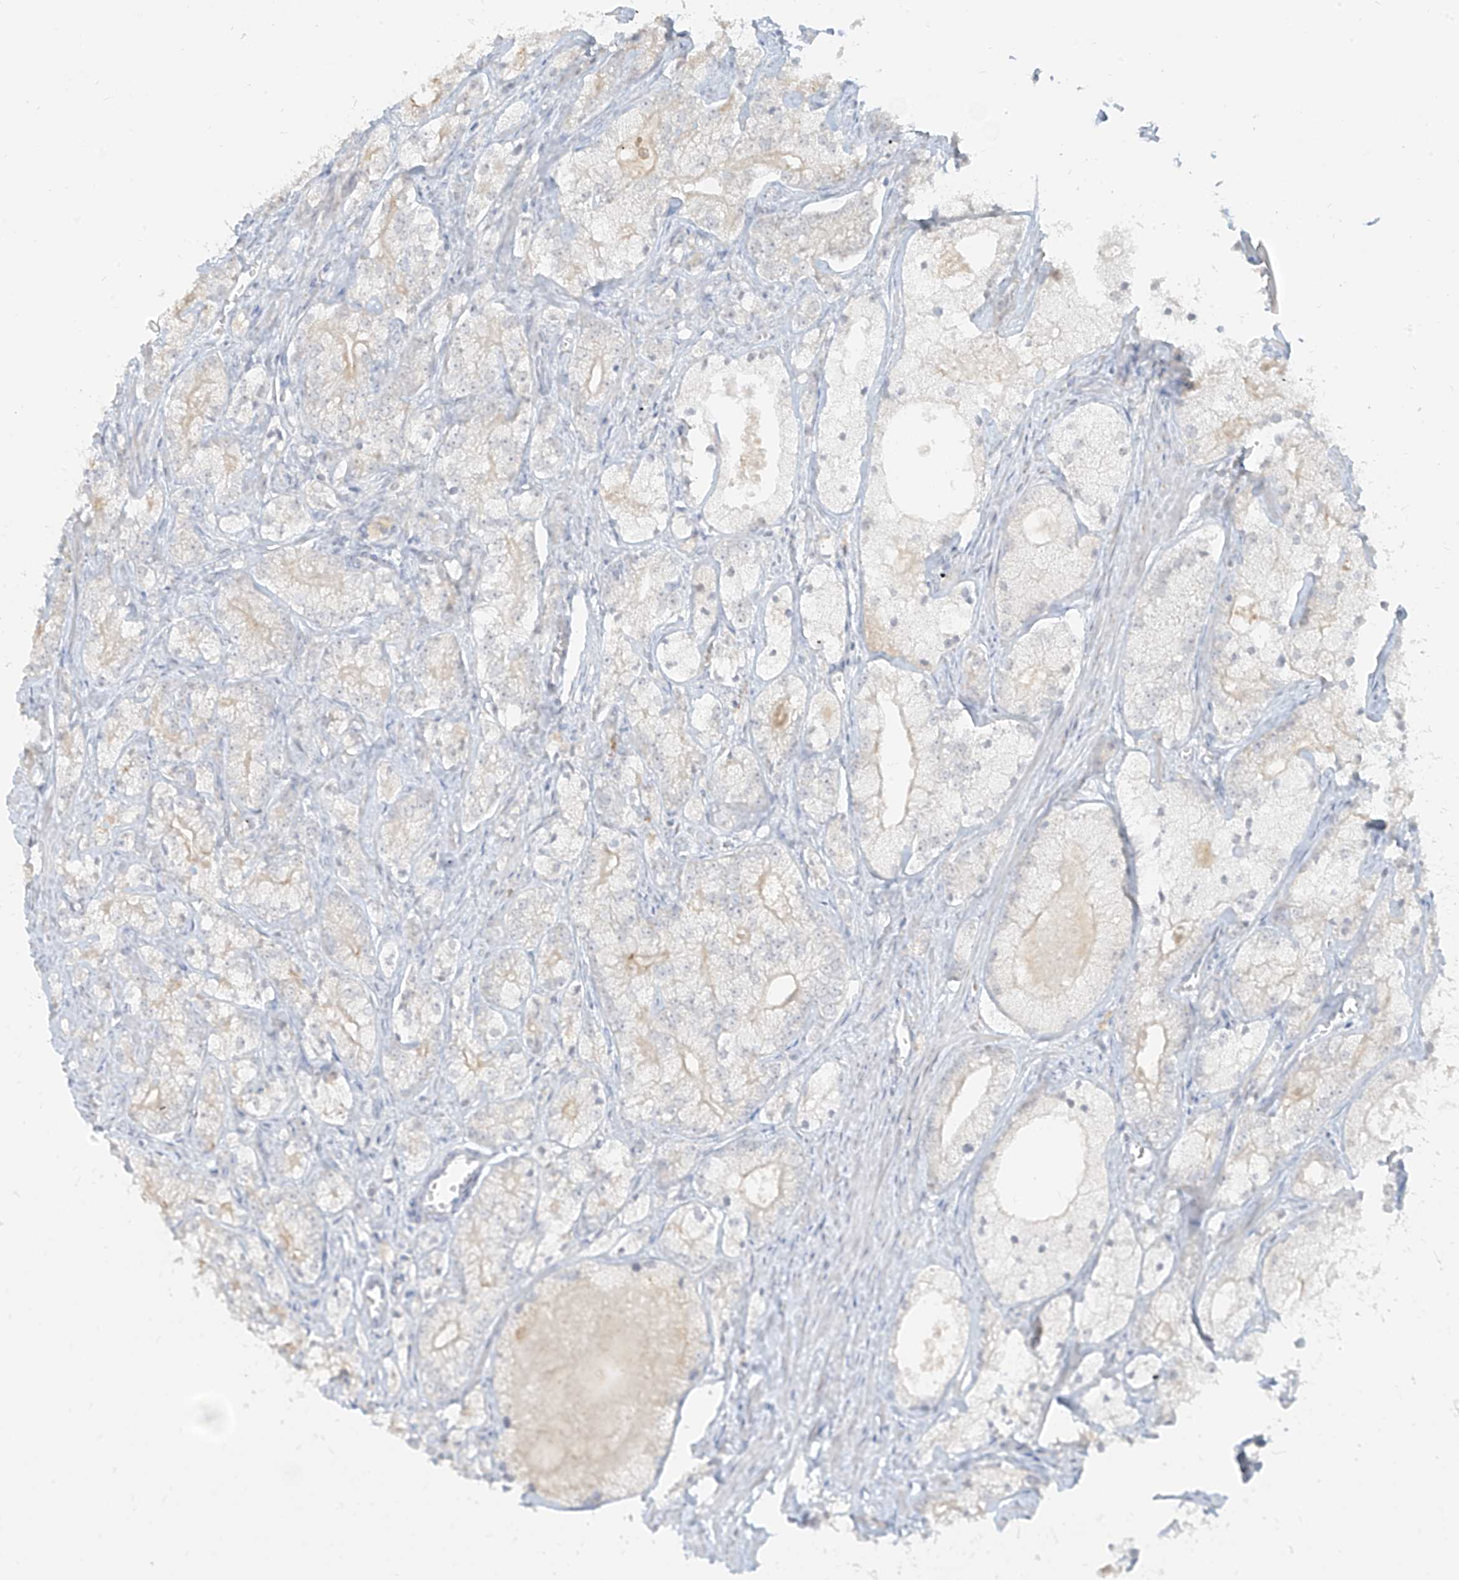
{"staining": {"intensity": "negative", "quantity": "none", "location": "none"}, "tissue": "prostate cancer", "cell_type": "Tumor cells", "image_type": "cancer", "snomed": [{"axis": "morphology", "description": "Adenocarcinoma, Low grade"}, {"axis": "topography", "description": "Prostate"}], "caption": "A histopathology image of human adenocarcinoma (low-grade) (prostate) is negative for staining in tumor cells.", "gene": "C2orf42", "patient": {"sex": "male", "age": 69}}